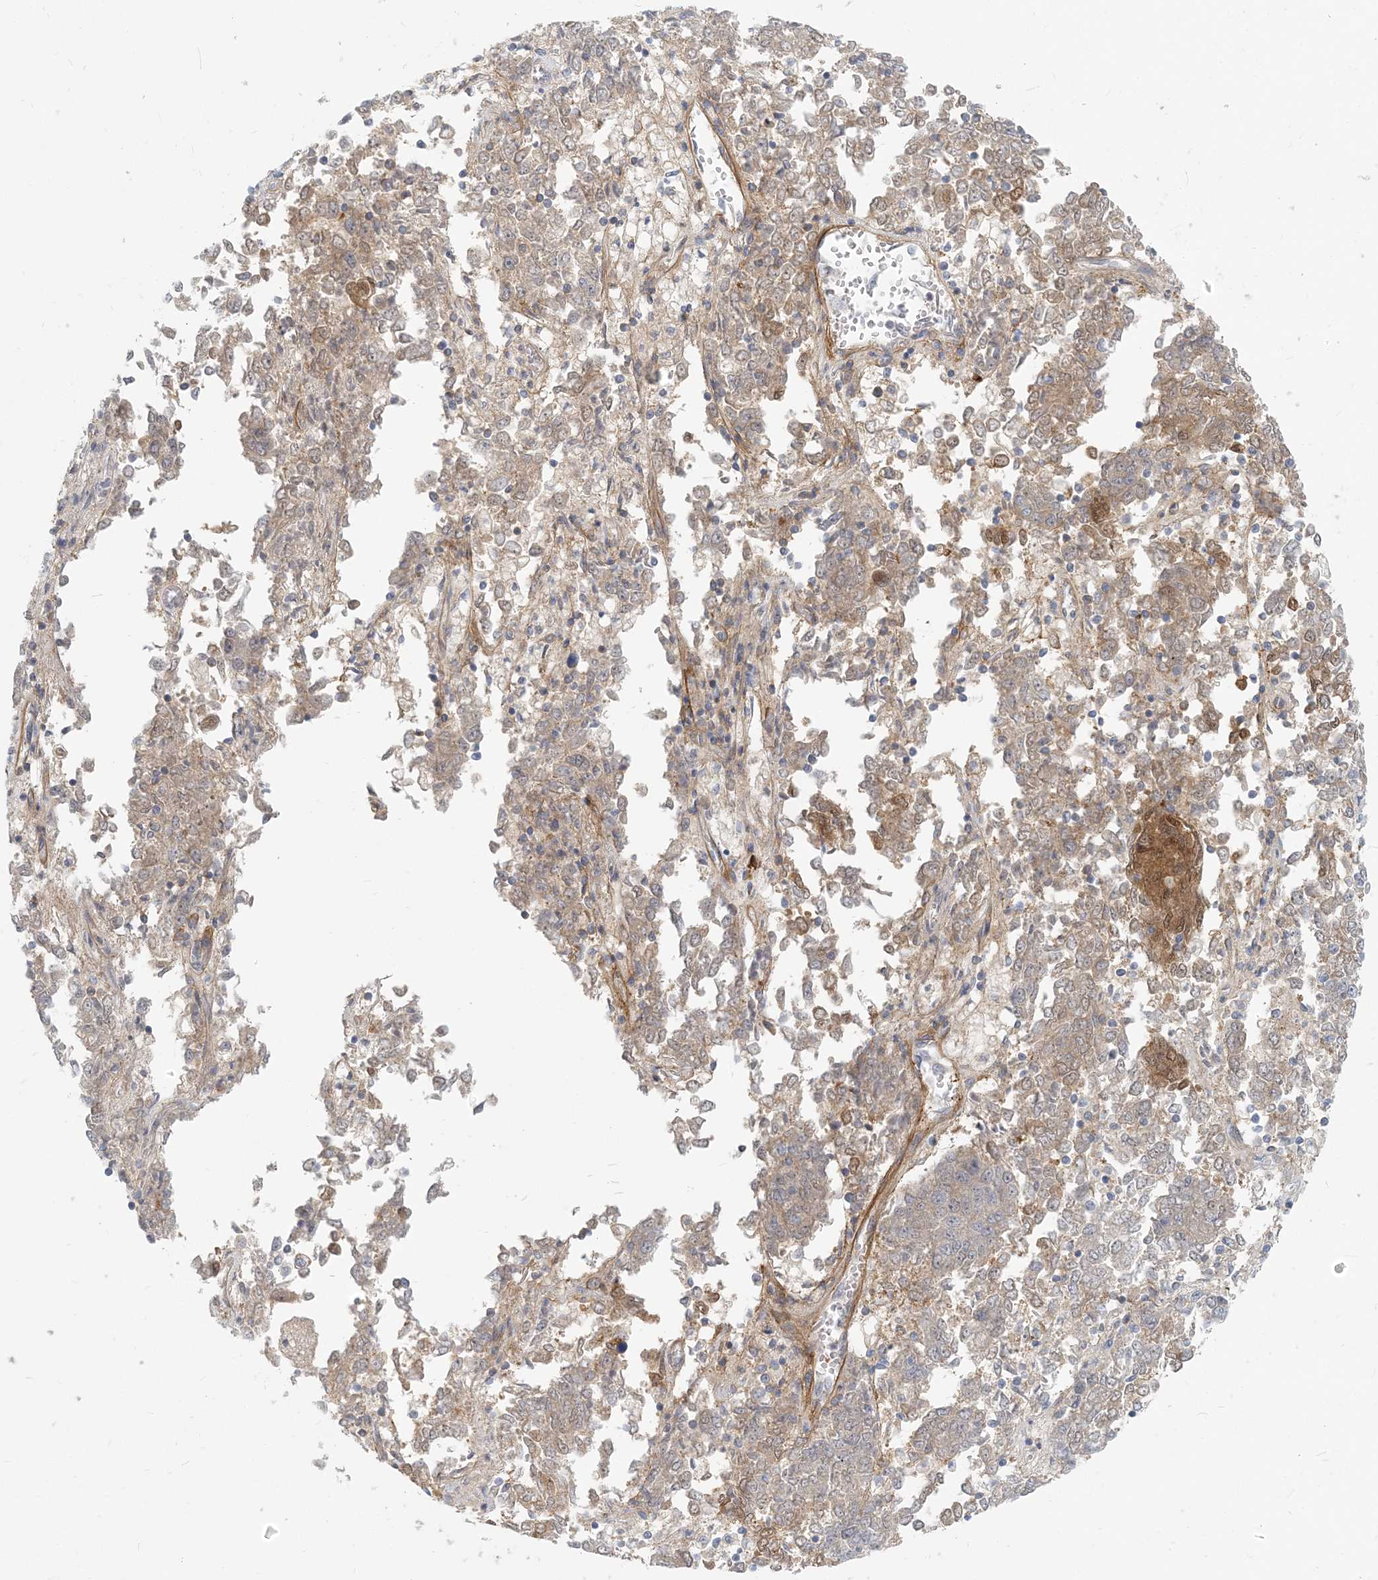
{"staining": {"intensity": "weak", "quantity": "<25%", "location": "cytoplasmic/membranous"}, "tissue": "endometrial cancer", "cell_type": "Tumor cells", "image_type": "cancer", "snomed": [{"axis": "morphology", "description": "Adenocarcinoma, NOS"}, {"axis": "topography", "description": "Endometrium"}], "caption": "Endometrial adenocarcinoma was stained to show a protein in brown. There is no significant expression in tumor cells.", "gene": "GMPPA", "patient": {"sex": "female", "age": 80}}